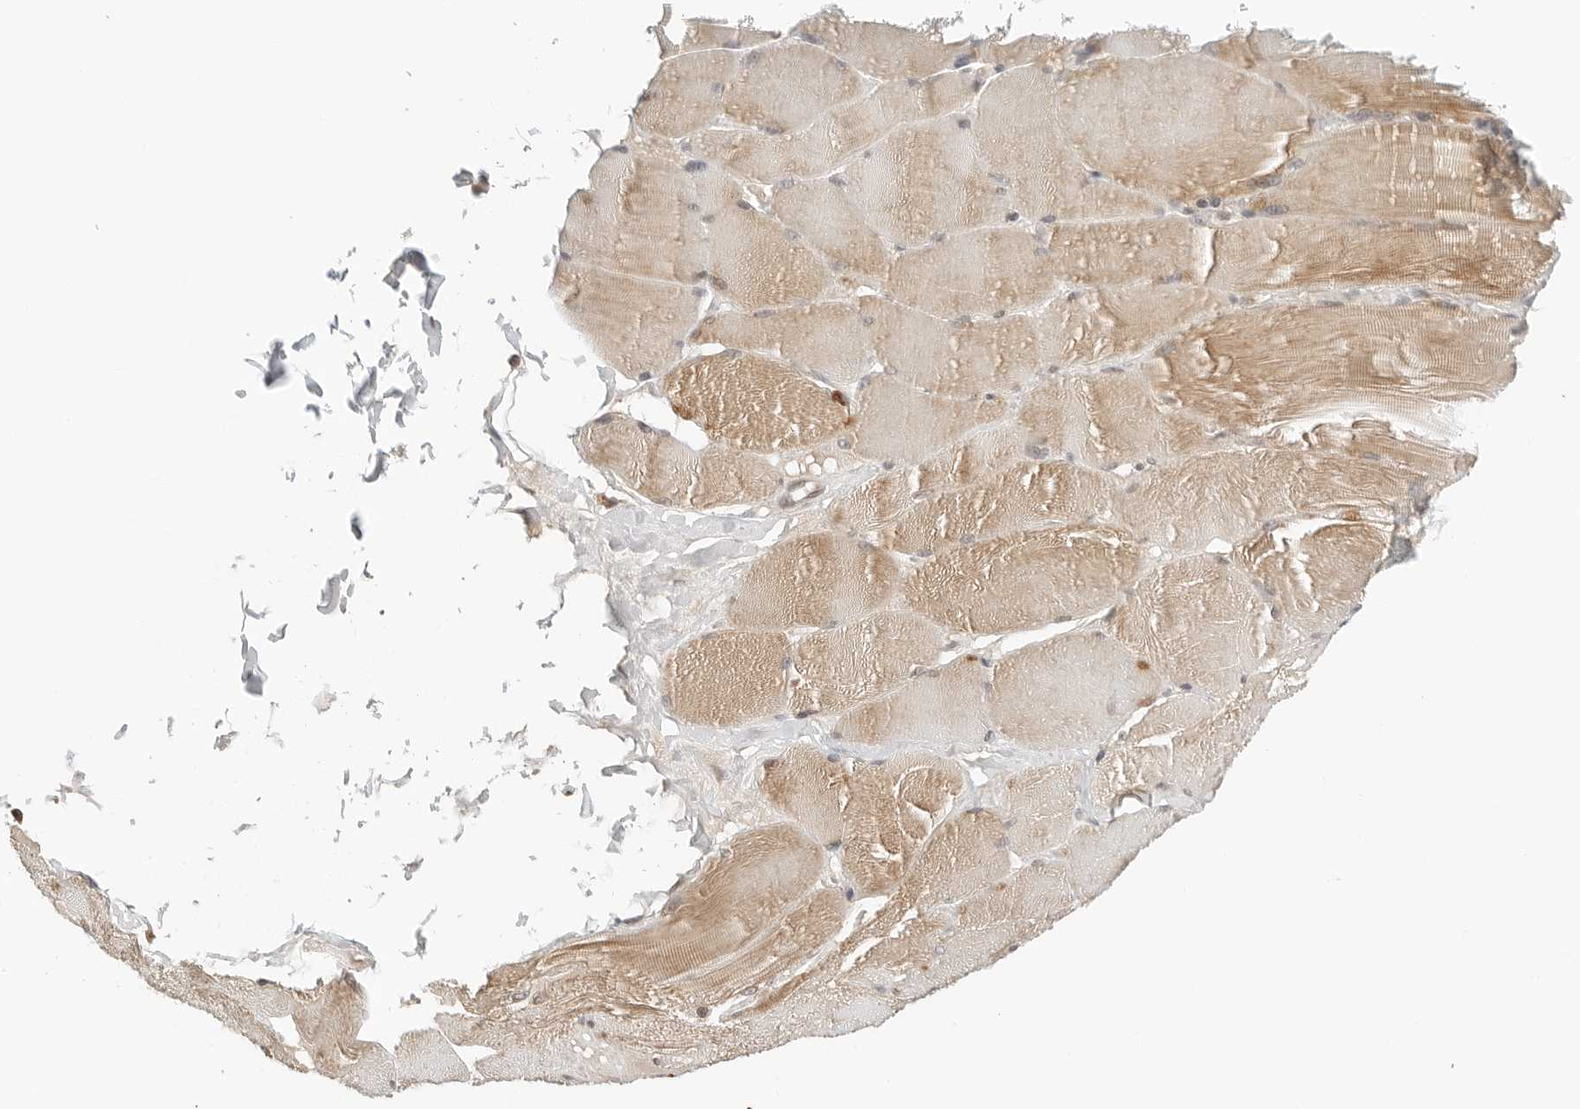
{"staining": {"intensity": "moderate", "quantity": "<25%", "location": "cytoplasmic/membranous"}, "tissue": "skeletal muscle", "cell_type": "Myocytes", "image_type": "normal", "snomed": [{"axis": "morphology", "description": "Normal tissue, NOS"}, {"axis": "topography", "description": "Skin"}, {"axis": "topography", "description": "Skeletal muscle"}], "caption": "Skeletal muscle stained with DAB immunohistochemistry exhibits low levels of moderate cytoplasmic/membranous staining in about <25% of myocytes.", "gene": "DYRK4", "patient": {"sex": "male", "age": 83}}